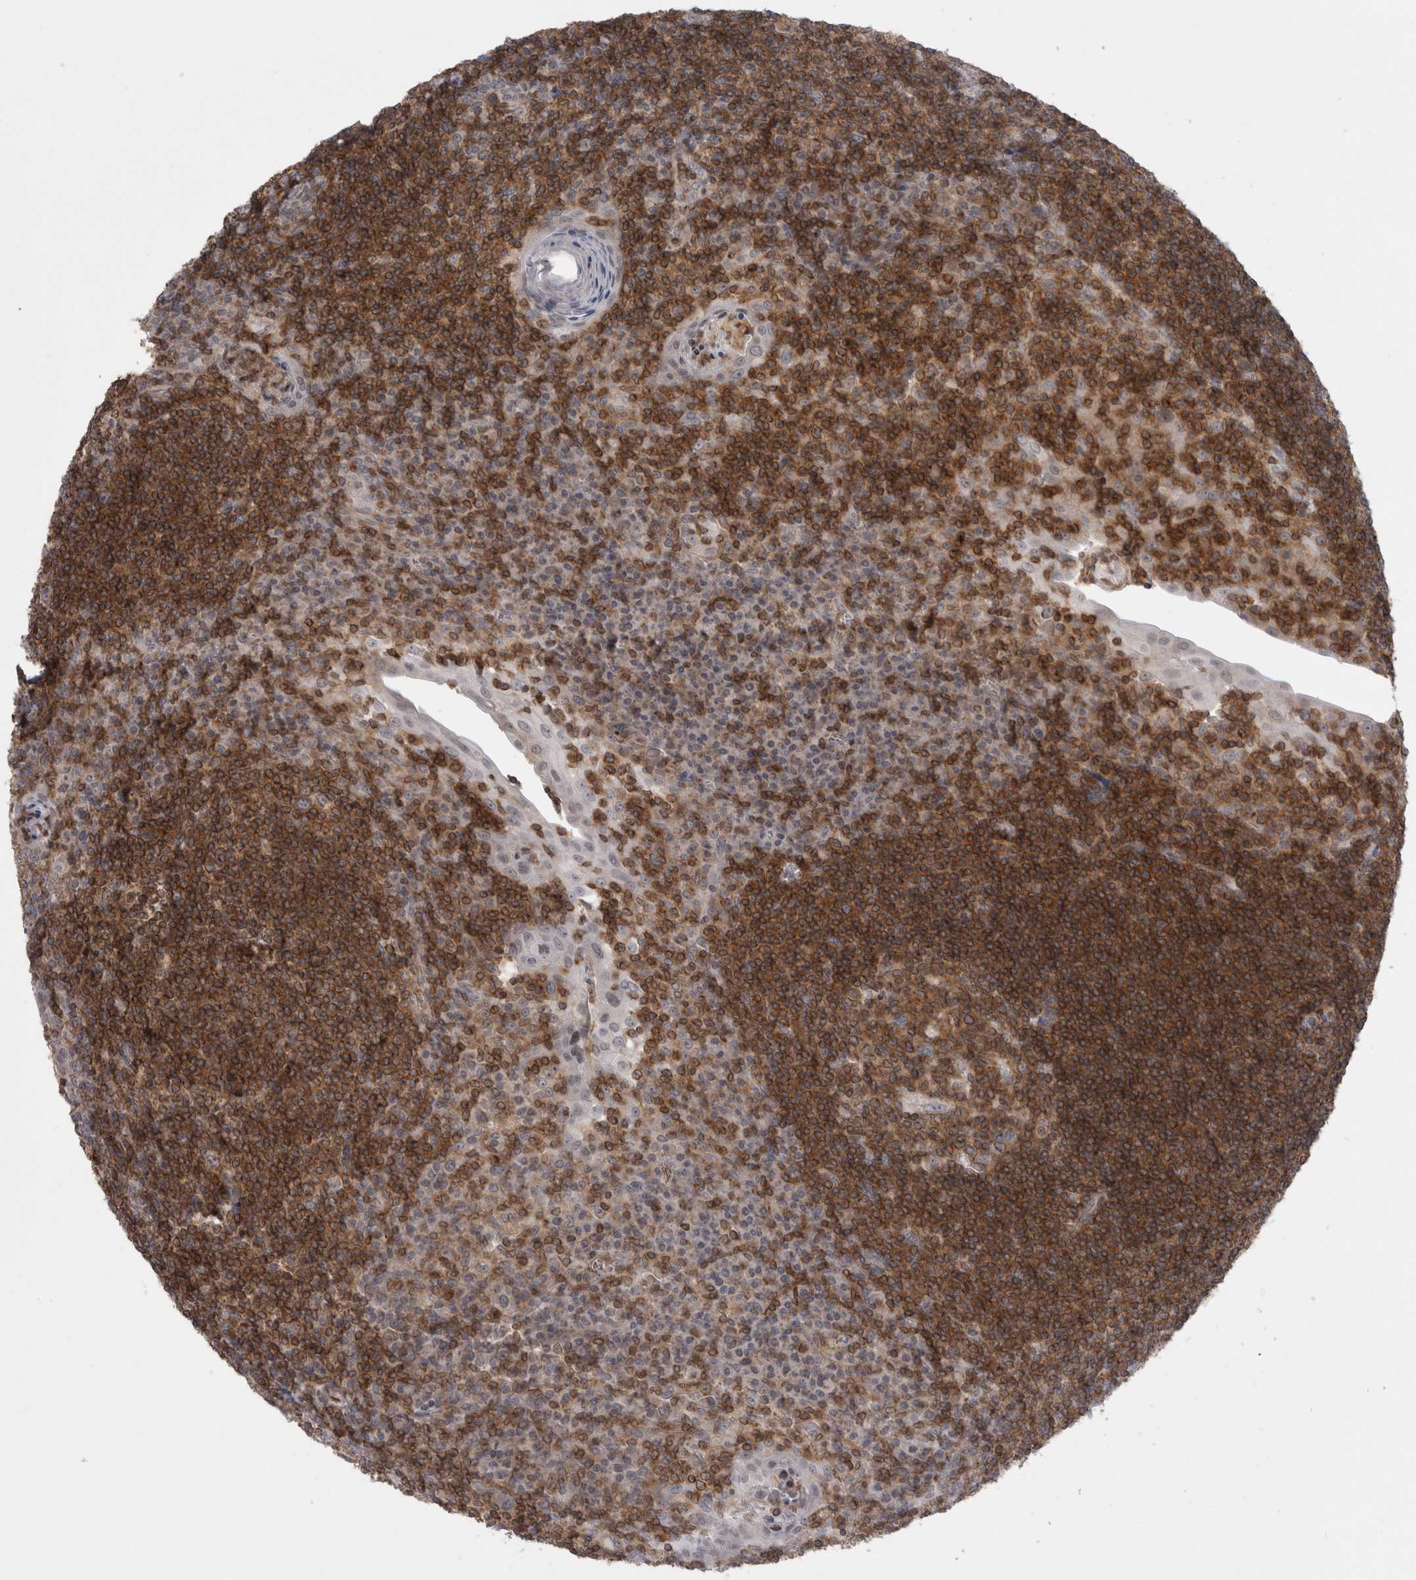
{"staining": {"intensity": "moderate", "quantity": ">75%", "location": "cytoplasmic/membranous"}, "tissue": "tonsil", "cell_type": "Germinal center cells", "image_type": "normal", "snomed": [{"axis": "morphology", "description": "Normal tissue, NOS"}, {"axis": "topography", "description": "Tonsil"}], "caption": "DAB (3,3'-diaminobenzidine) immunohistochemical staining of unremarkable human tonsil exhibits moderate cytoplasmic/membranous protein staining in approximately >75% of germinal center cells.", "gene": "DARS2", "patient": {"sex": "male", "age": 37}}